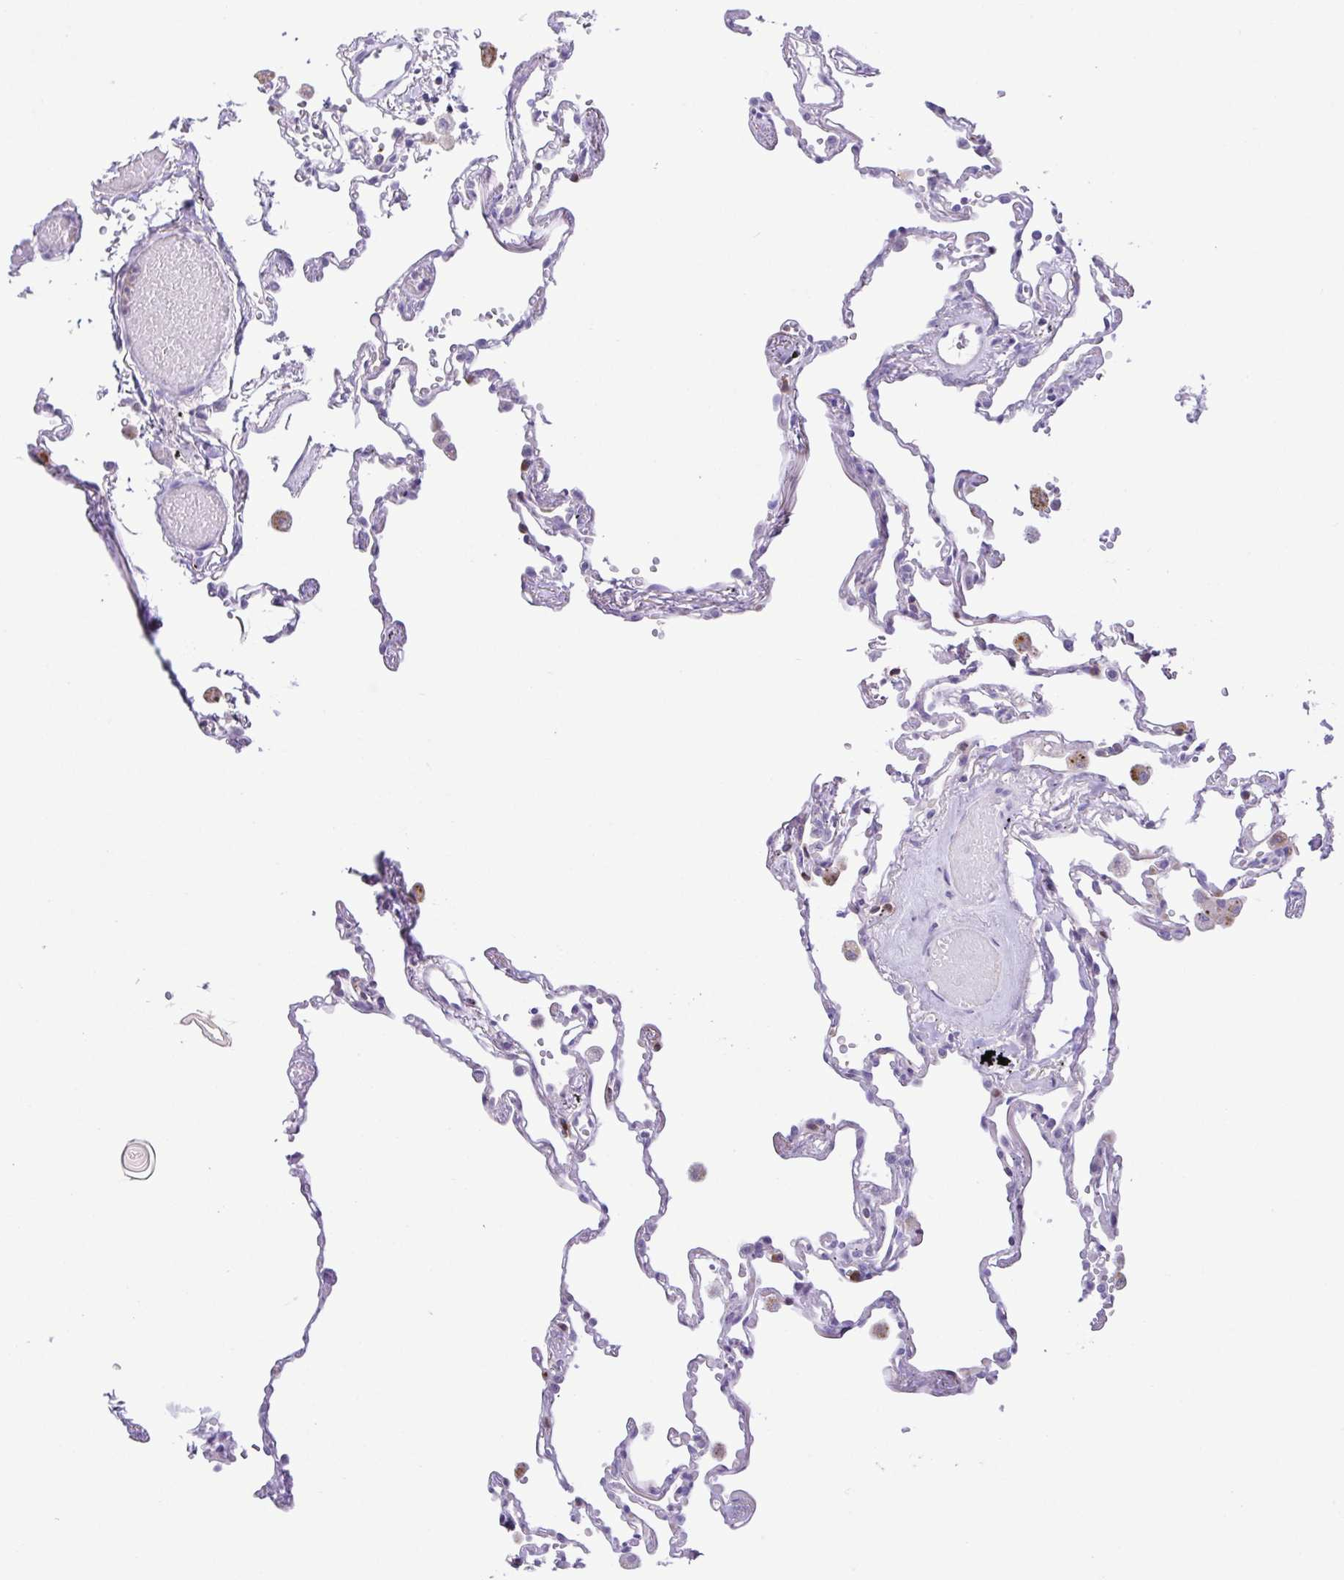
{"staining": {"intensity": "moderate", "quantity": "<25%", "location": "cytoplasmic/membranous"}, "tissue": "lung", "cell_type": "Alveolar cells", "image_type": "normal", "snomed": [{"axis": "morphology", "description": "Normal tissue, NOS"}, {"axis": "topography", "description": "Lung"}], "caption": "Alveolar cells reveal moderate cytoplasmic/membranous expression in approximately <25% of cells in unremarkable lung. The staining was performed using DAB to visualize the protein expression in brown, while the nuclei were stained in blue with hematoxylin (Magnification: 20x).", "gene": "PGLYRP1", "patient": {"sex": "female", "age": 67}}